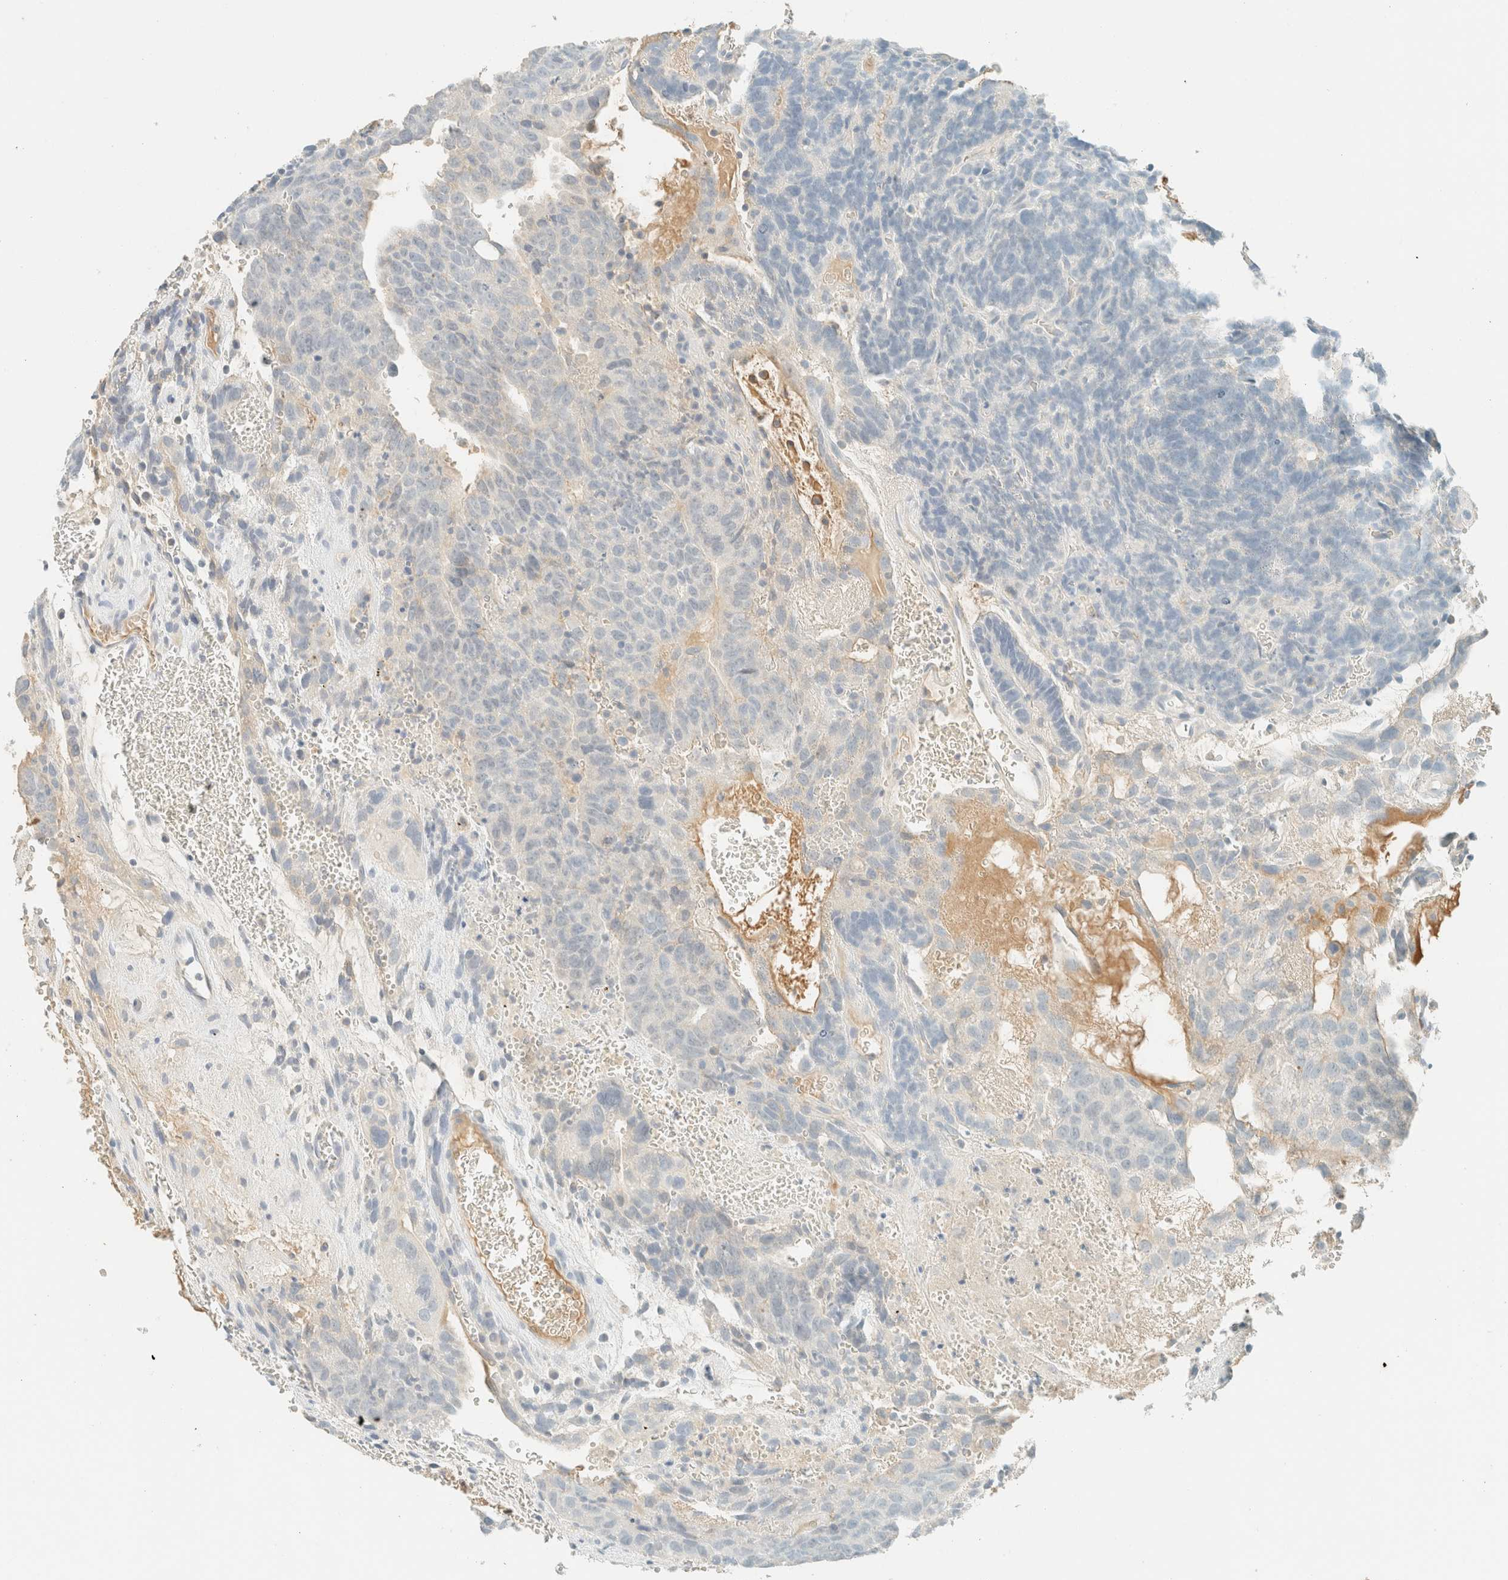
{"staining": {"intensity": "negative", "quantity": "none", "location": "none"}, "tissue": "testis cancer", "cell_type": "Tumor cells", "image_type": "cancer", "snomed": [{"axis": "morphology", "description": "Seminoma, NOS"}, {"axis": "morphology", "description": "Carcinoma, Embryonal, NOS"}, {"axis": "topography", "description": "Testis"}], "caption": "A high-resolution photomicrograph shows IHC staining of testis seminoma, which displays no significant expression in tumor cells.", "gene": "GPA33", "patient": {"sex": "male", "age": 52}}